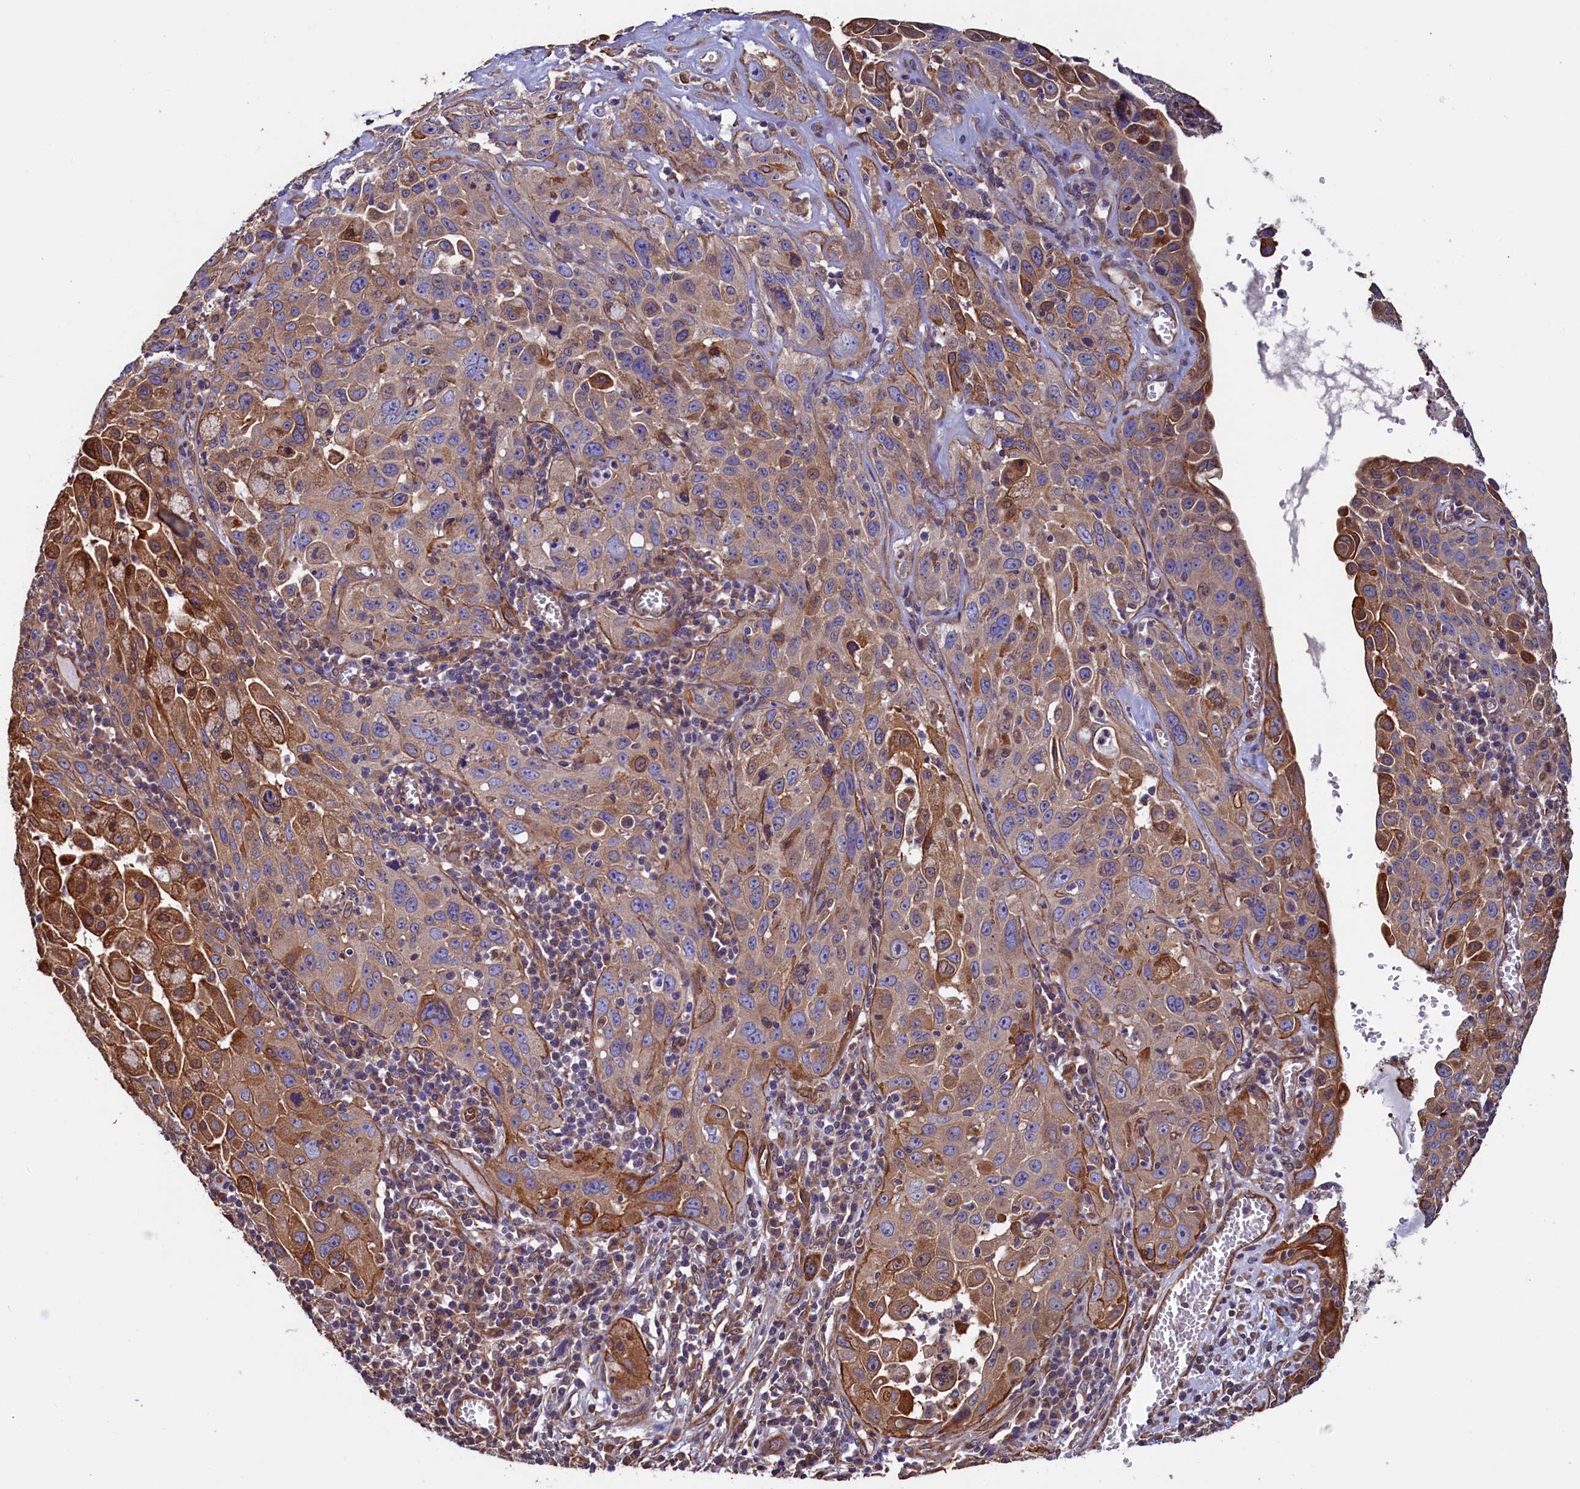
{"staining": {"intensity": "moderate", "quantity": "<25%", "location": "cytoplasmic/membranous"}, "tissue": "cervical cancer", "cell_type": "Tumor cells", "image_type": "cancer", "snomed": [{"axis": "morphology", "description": "Squamous cell carcinoma, NOS"}, {"axis": "topography", "description": "Cervix"}], "caption": "The histopathology image reveals immunohistochemical staining of cervical cancer. There is moderate cytoplasmic/membranous staining is present in approximately <25% of tumor cells.", "gene": "ATXN2L", "patient": {"sex": "female", "age": 42}}